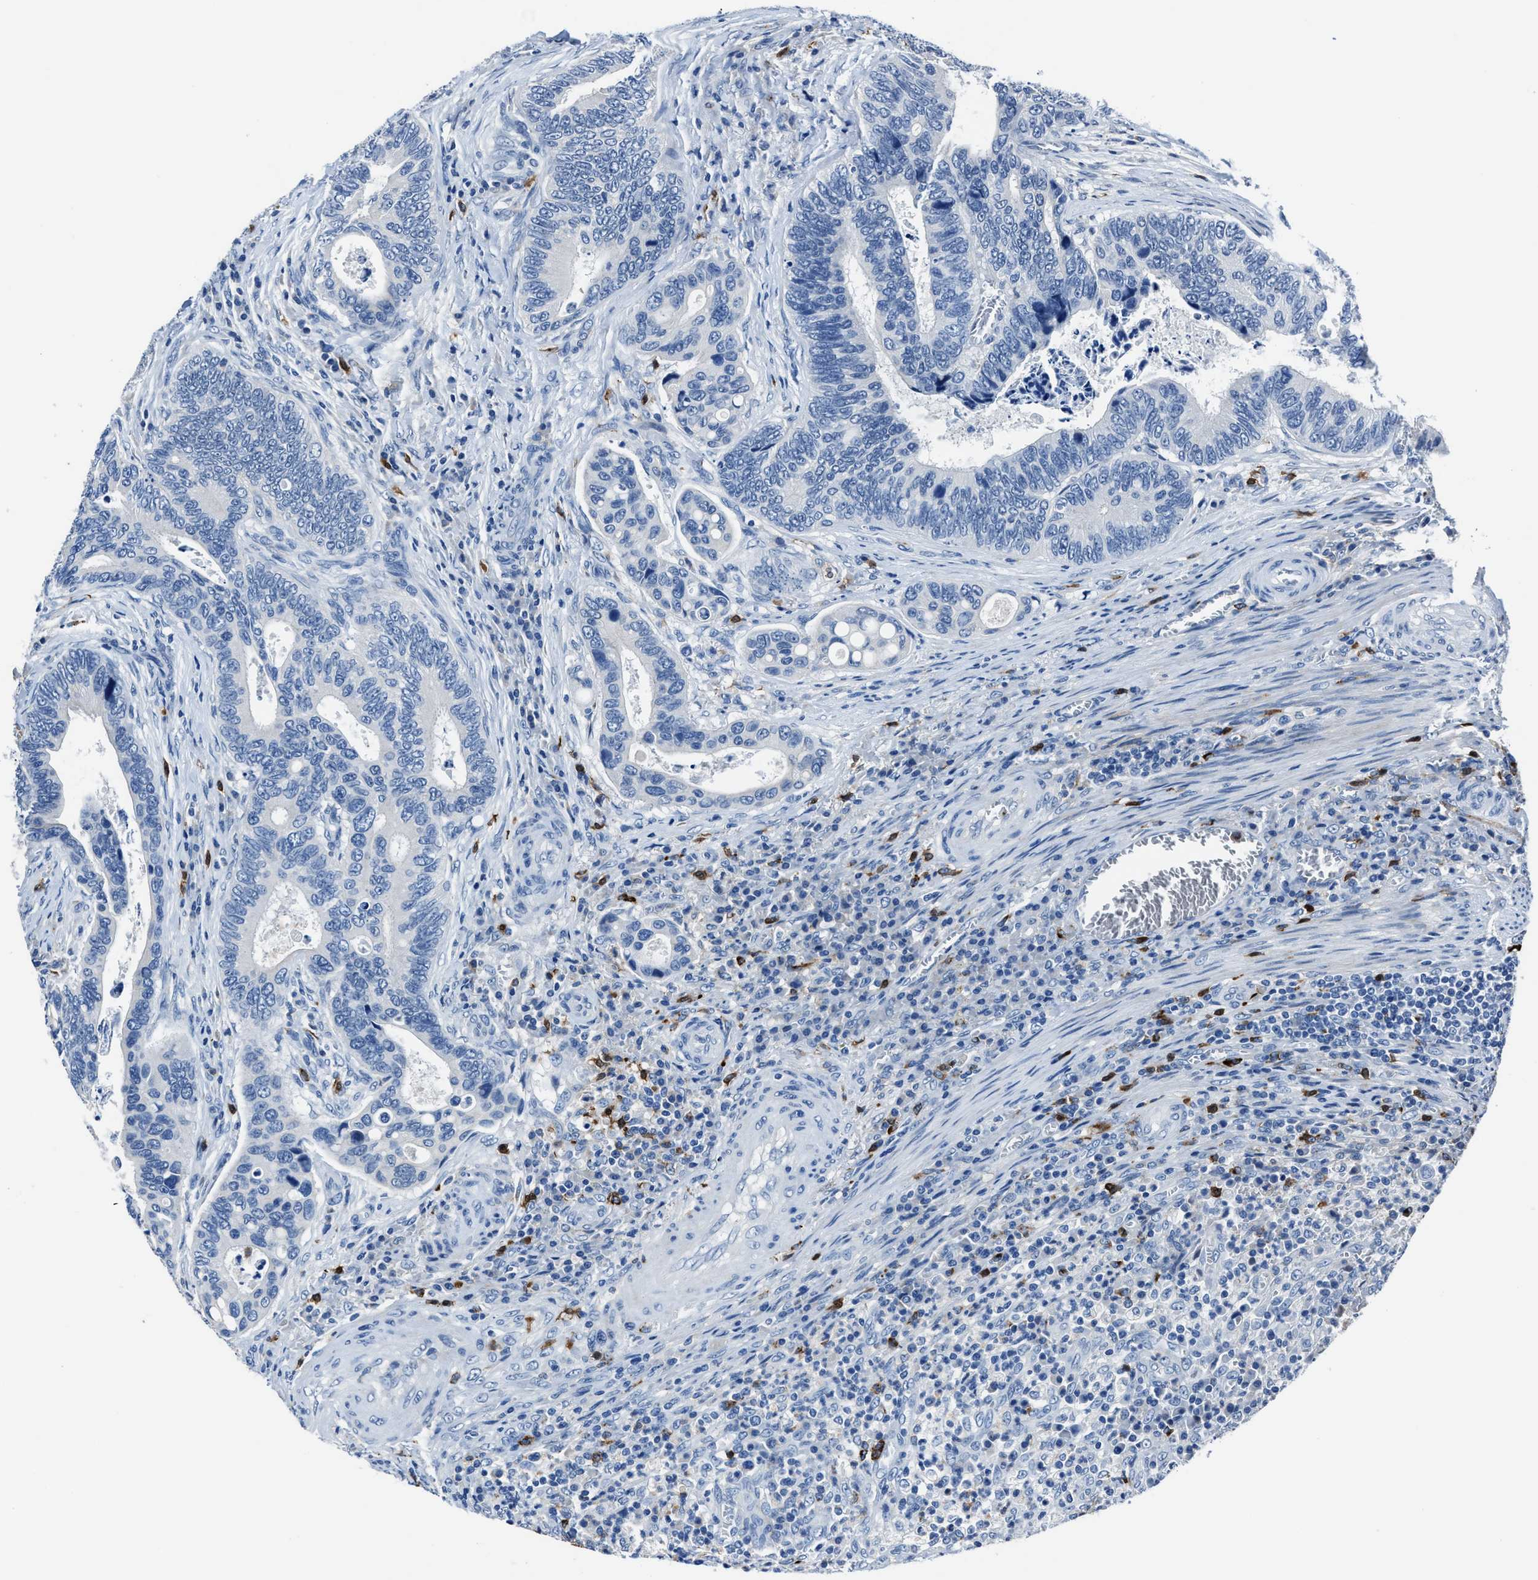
{"staining": {"intensity": "negative", "quantity": "none", "location": "none"}, "tissue": "colorectal cancer", "cell_type": "Tumor cells", "image_type": "cancer", "snomed": [{"axis": "morphology", "description": "Inflammation, NOS"}, {"axis": "morphology", "description": "Adenocarcinoma, NOS"}, {"axis": "topography", "description": "Colon"}], "caption": "Histopathology image shows no significant protein positivity in tumor cells of colorectal cancer. (DAB IHC, high magnification).", "gene": "FGL2", "patient": {"sex": "male", "age": 72}}